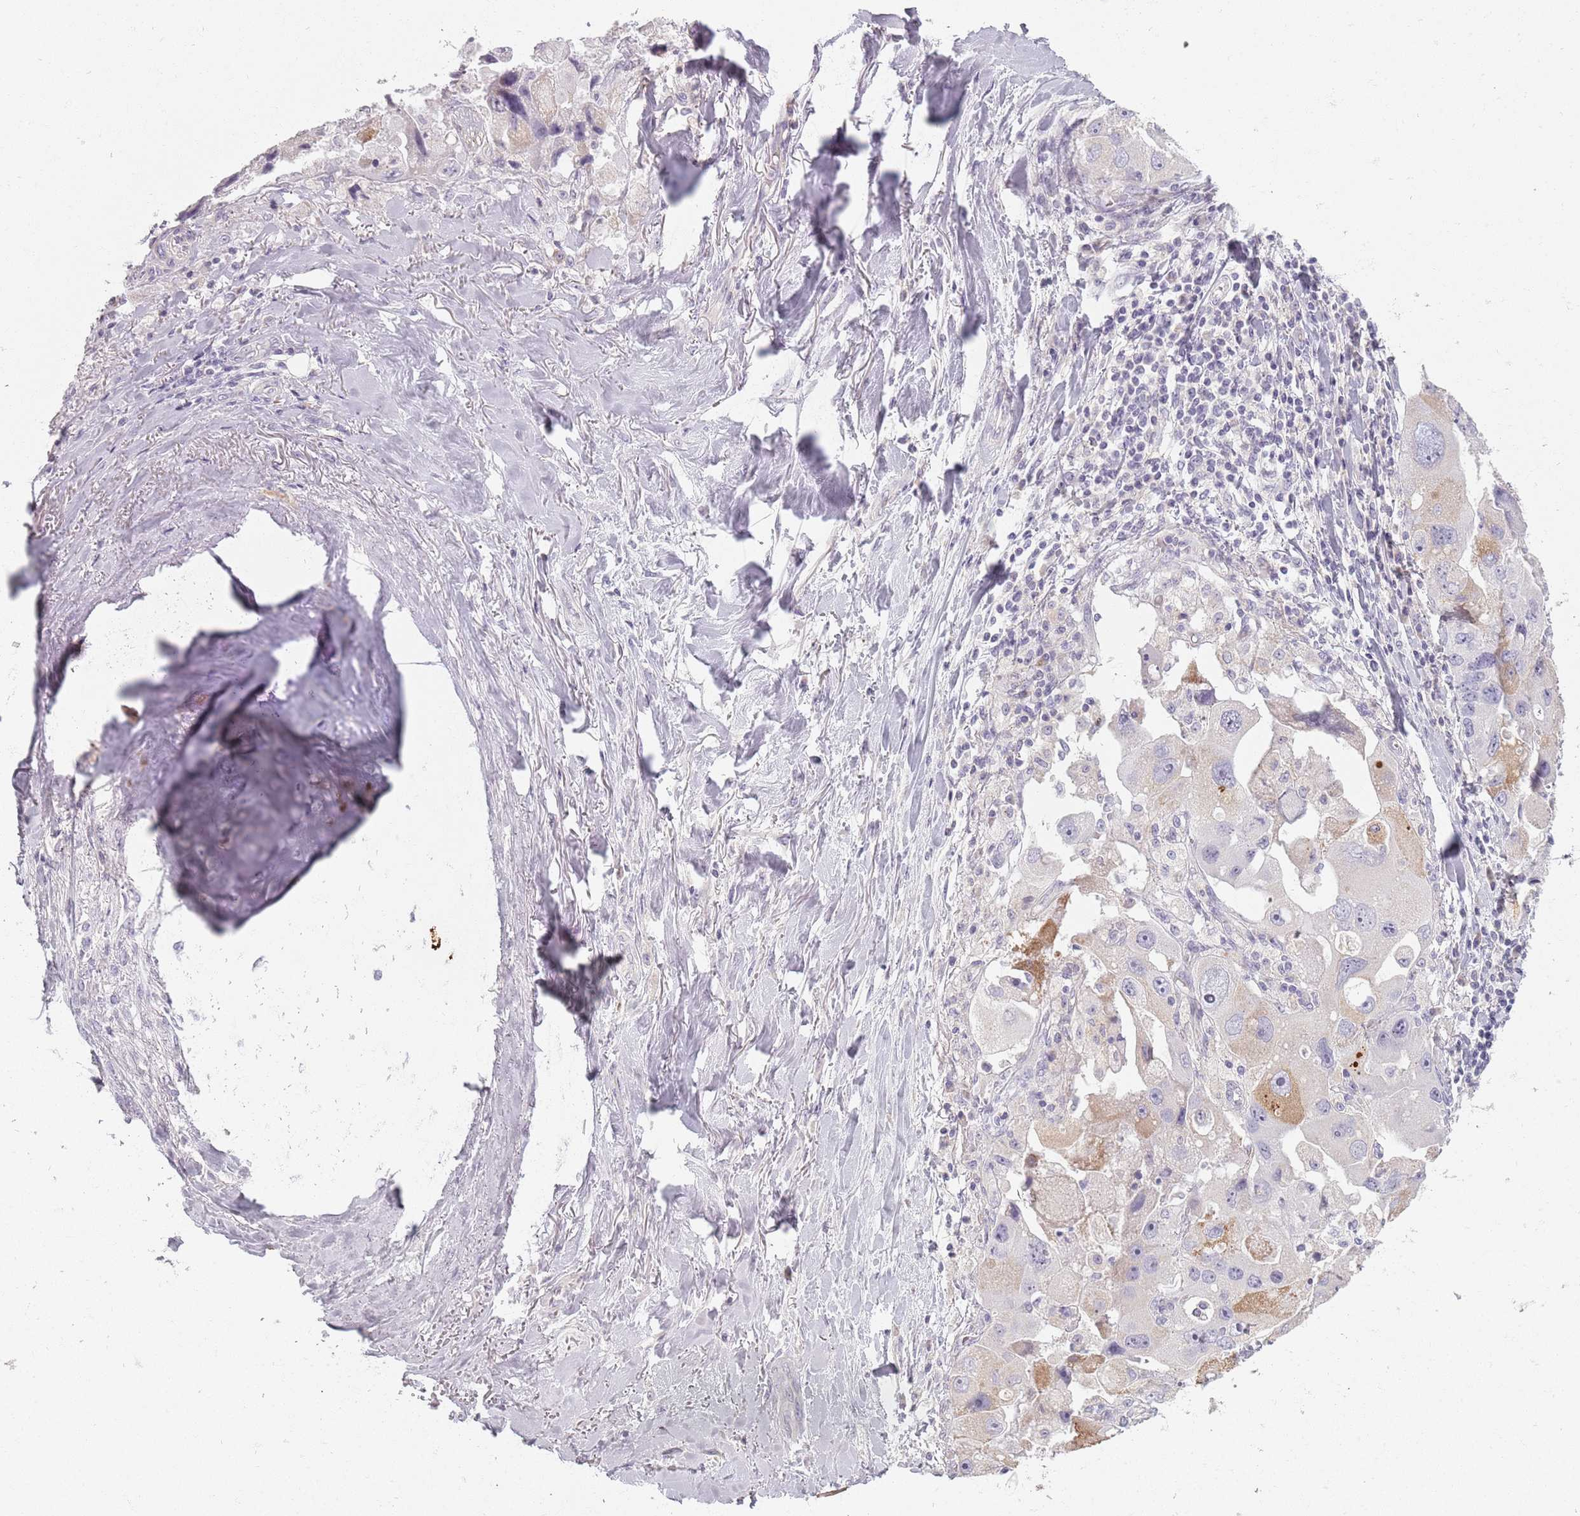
{"staining": {"intensity": "moderate", "quantity": "<25%", "location": "cytoplasmic/membranous"}, "tissue": "lung cancer", "cell_type": "Tumor cells", "image_type": "cancer", "snomed": [{"axis": "morphology", "description": "Adenocarcinoma, NOS"}, {"axis": "topography", "description": "Lung"}], "caption": "A high-resolution micrograph shows IHC staining of lung cancer, which exhibits moderate cytoplasmic/membranous positivity in about <25% of tumor cells.", "gene": "SYNGR3", "patient": {"sex": "female", "age": 54}}